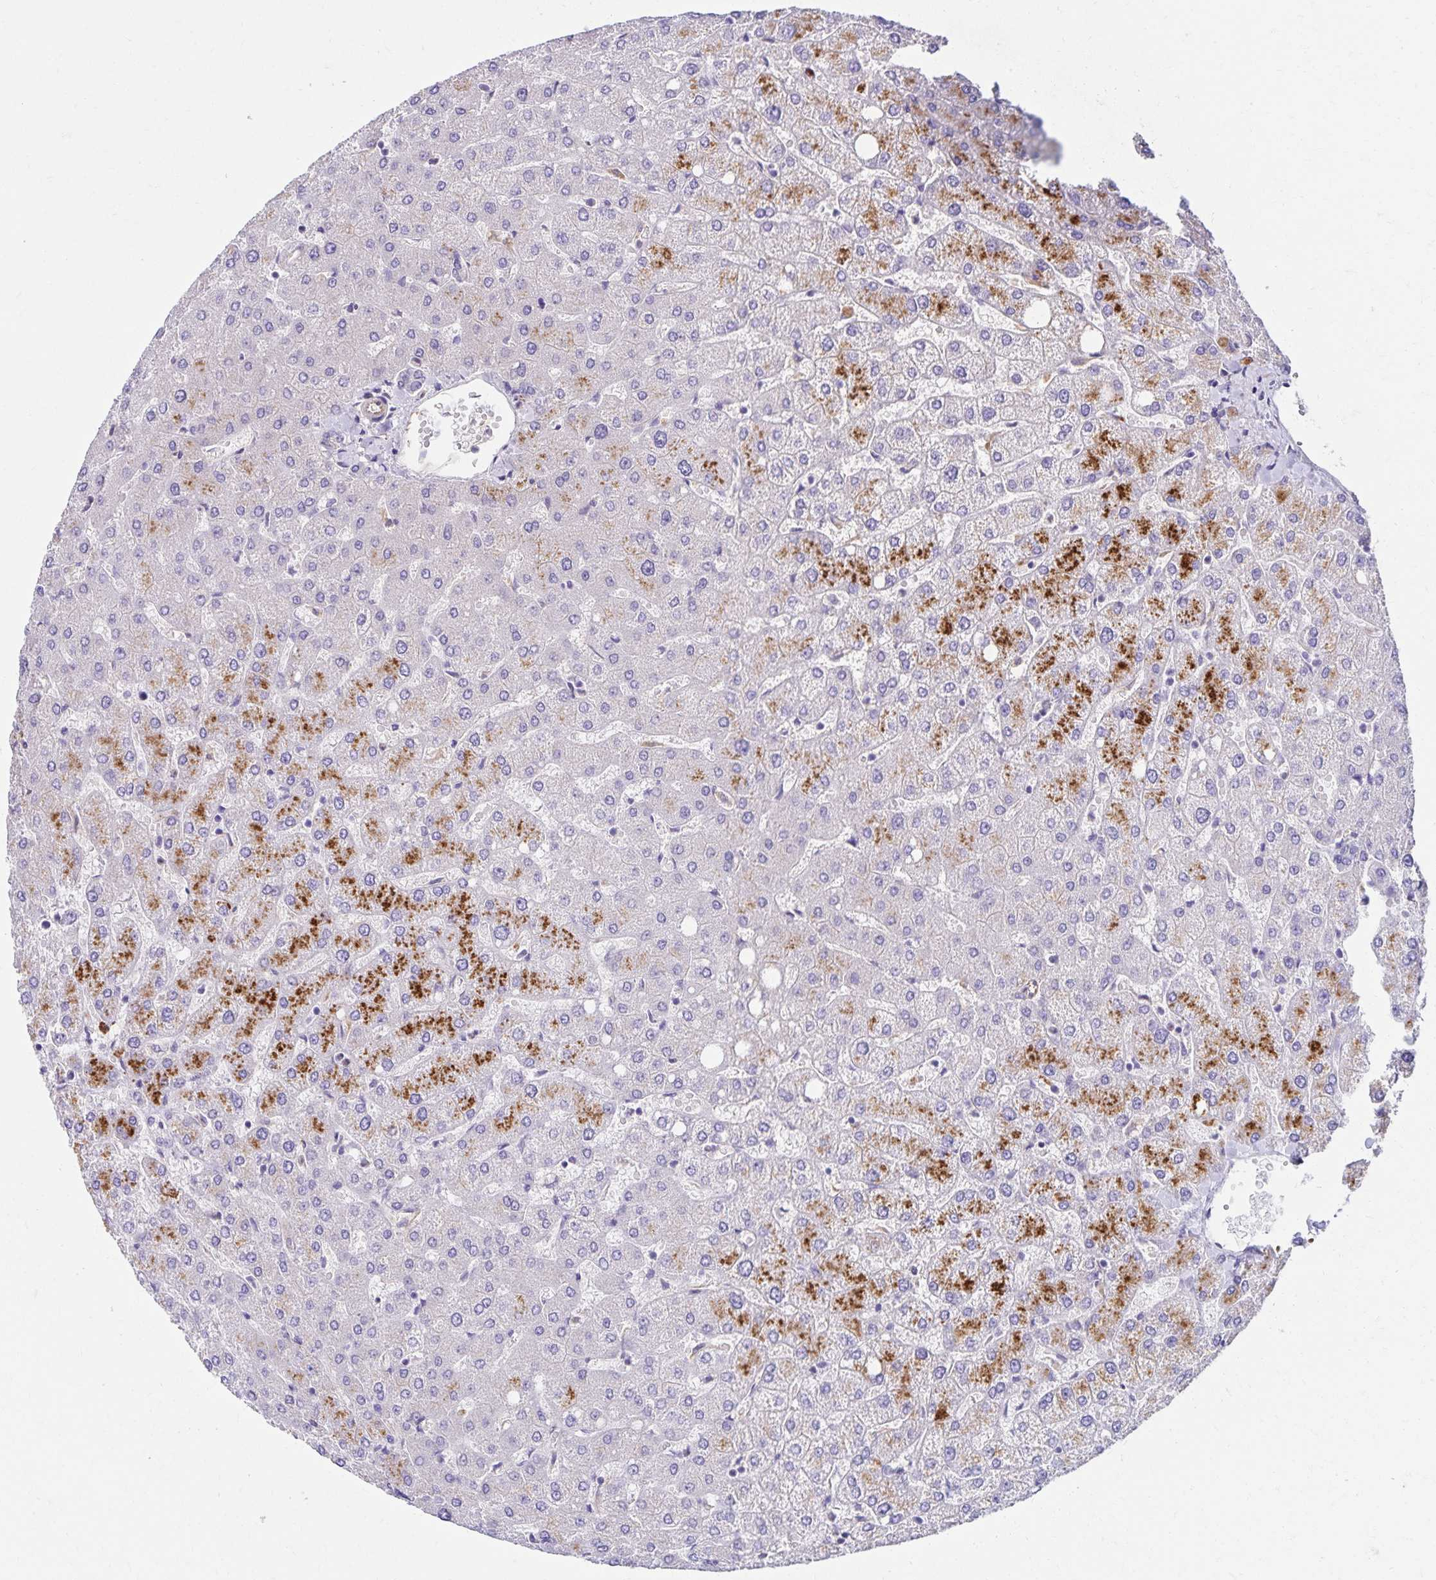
{"staining": {"intensity": "negative", "quantity": "none", "location": "none"}, "tissue": "liver", "cell_type": "Cholangiocytes", "image_type": "normal", "snomed": [{"axis": "morphology", "description": "Normal tissue, NOS"}, {"axis": "topography", "description": "Liver"}], "caption": "DAB (3,3'-diaminobenzidine) immunohistochemical staining of normal liver displays no significant positivity in cholangiocytes.", "gene": "TRPV6", "patient": {"sex": "female", "age": 54}}